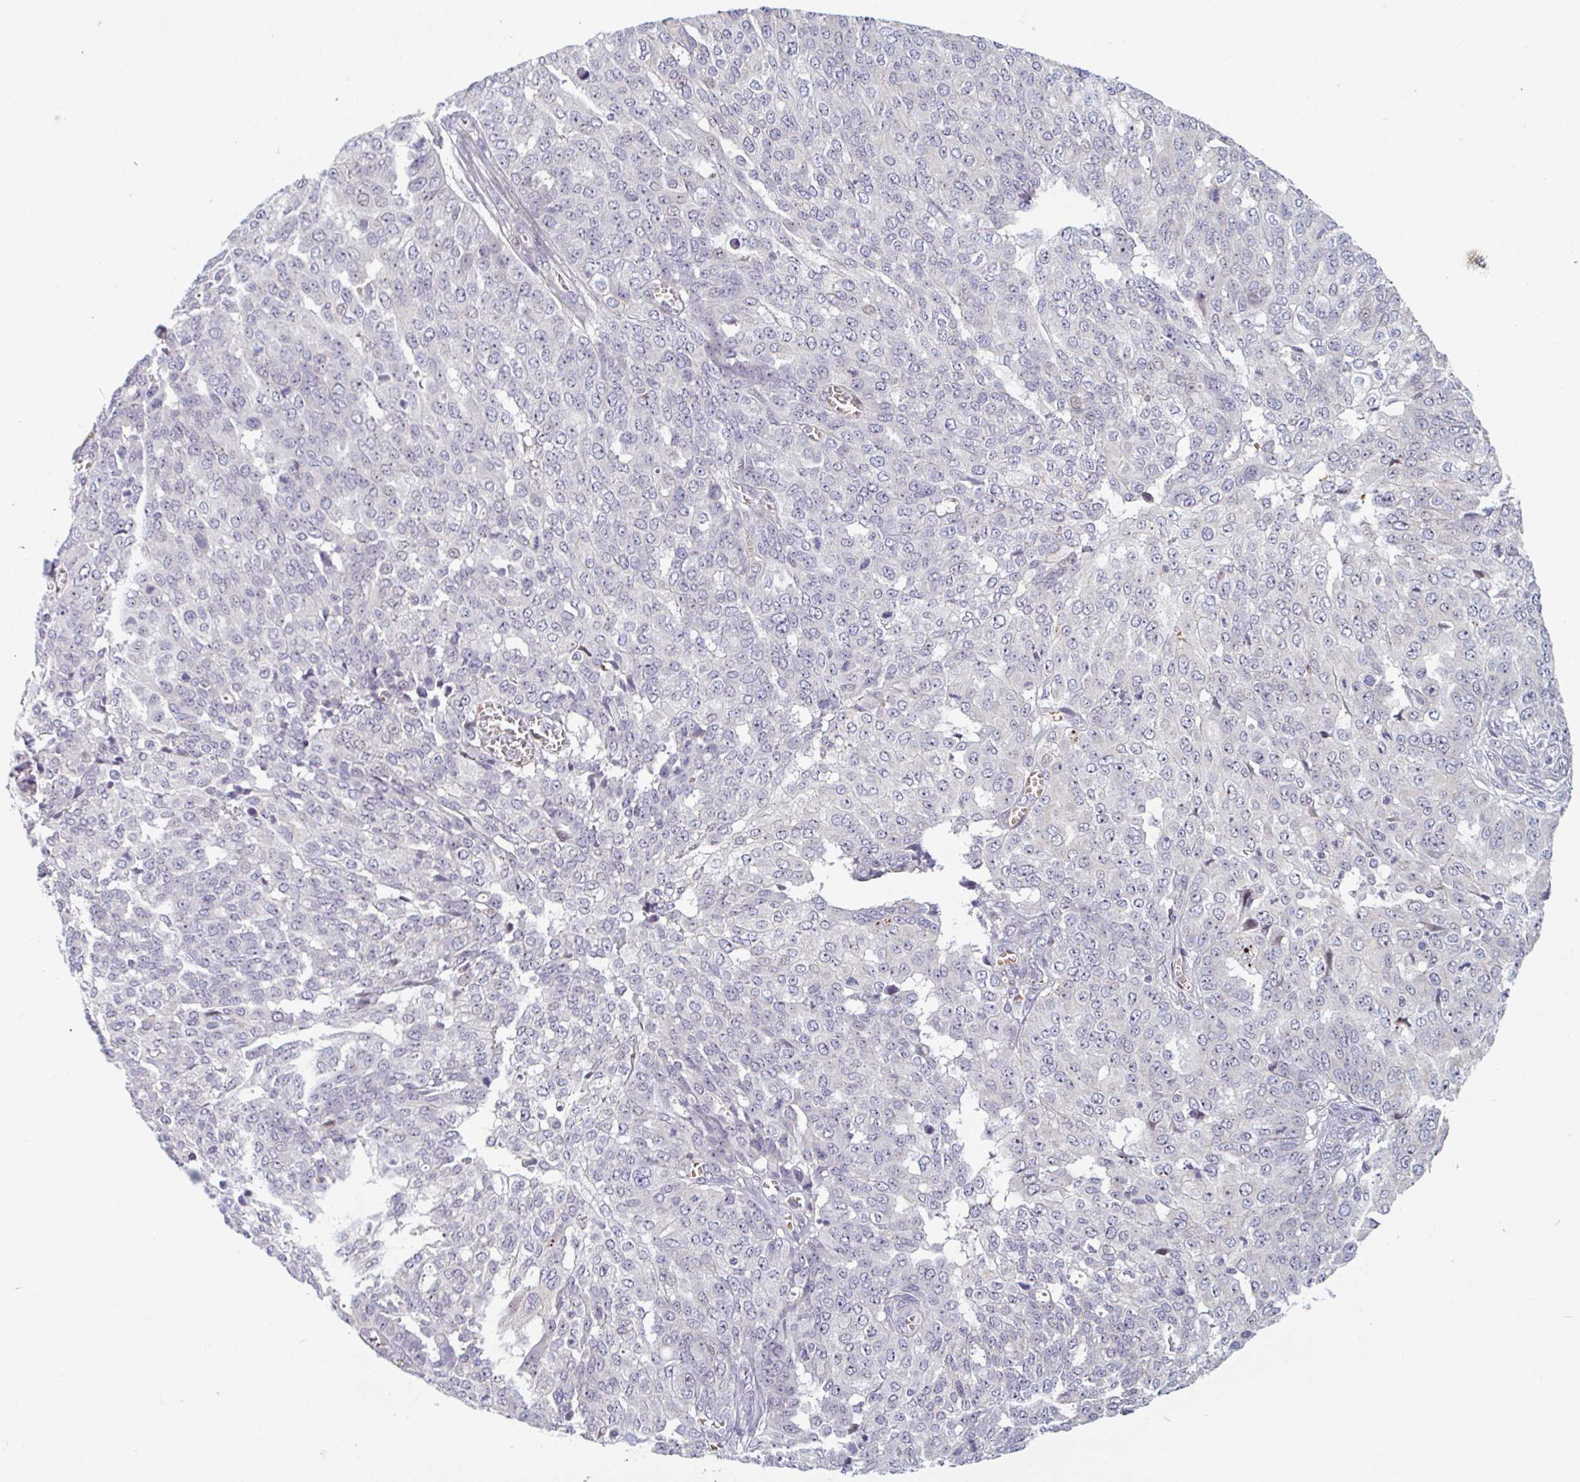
{"staining": {"intensity": "negative", "quantity": "none", "location": "none"}, "tissue": "ovarian cancer", "cell_type": "Tumor cells", "image_type": "cancer", "snomed": [{"axis": "morphology", "description": "Cystadenocarcinoma, serous, NOS"}, {"axis": "topography", "description": "Soft tissue"}, {"axis": "topography", "description": "Ovary"}], "caption": "Immunohistochemical staining of ovarian cancer shows no significant expression in tumor cells.", "gene": "TMEM119", "patient": {"sex": "female", "age": 57}}